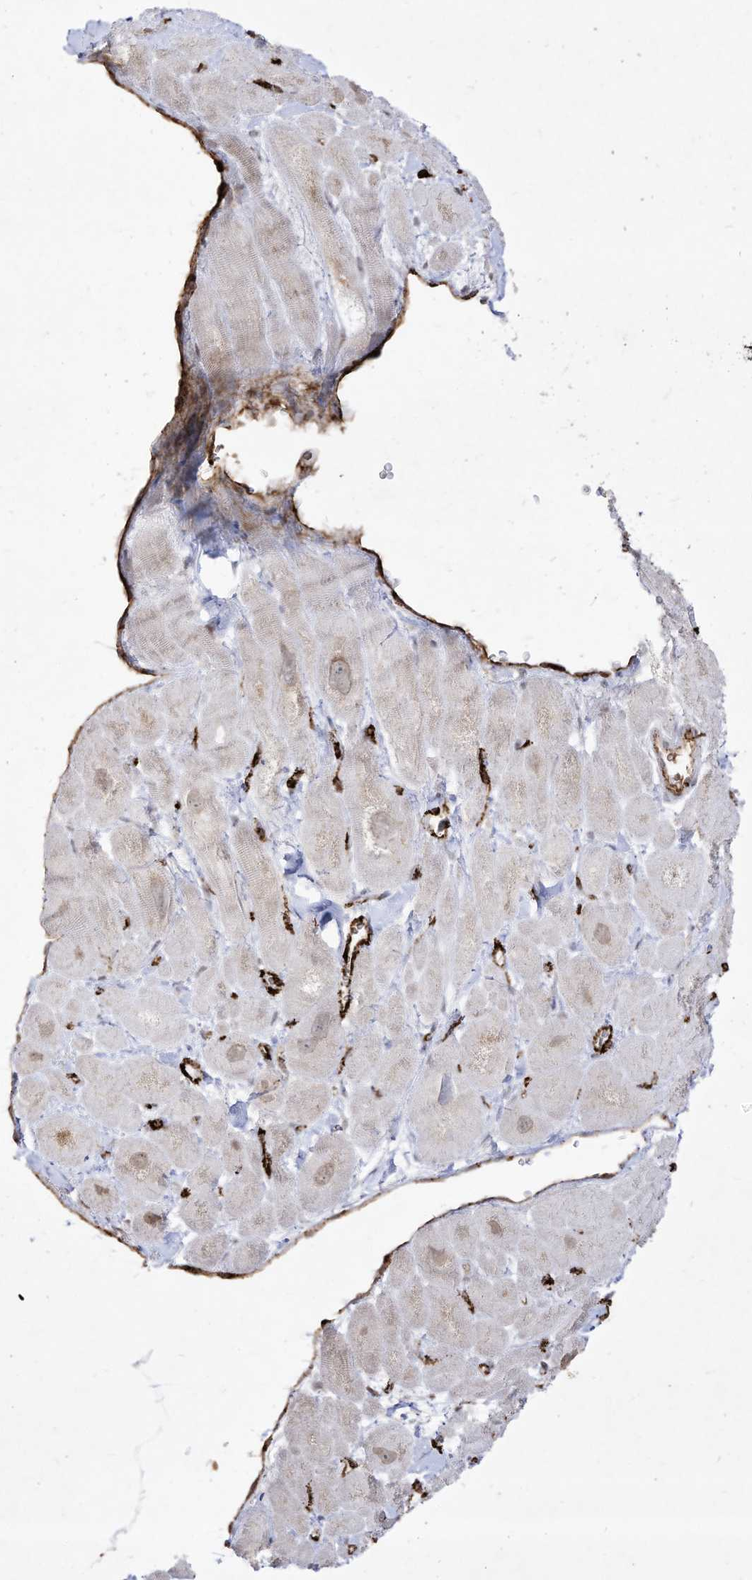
{"staining": {"intensity": "moderate", "quantity": "<25%", "location": "cytoplasmic/membranous"}, "tissue": "heart muscle", "cell_type": "Cardiomyocytes", "image_type": "normal", "snomed": [{"axis": "morphology", "description": "Normal tissue, NOS"}, {"axis": "topography", "description": "Heart"}], "caption": "IHC staining of normal heart muscle, which shows low levels of moderate cytoplasmic/membranous positivity in approximately <25% of cardiomyocytes indicating moderate cytoplasmic/membranous protein positivity. The staining was performed using DAB (brown) for protein detection and nuclei were counterstained in hematoxylin (blue).", "gene": "ZGRF1", "patient": {"sex": "male", "age": 49}}